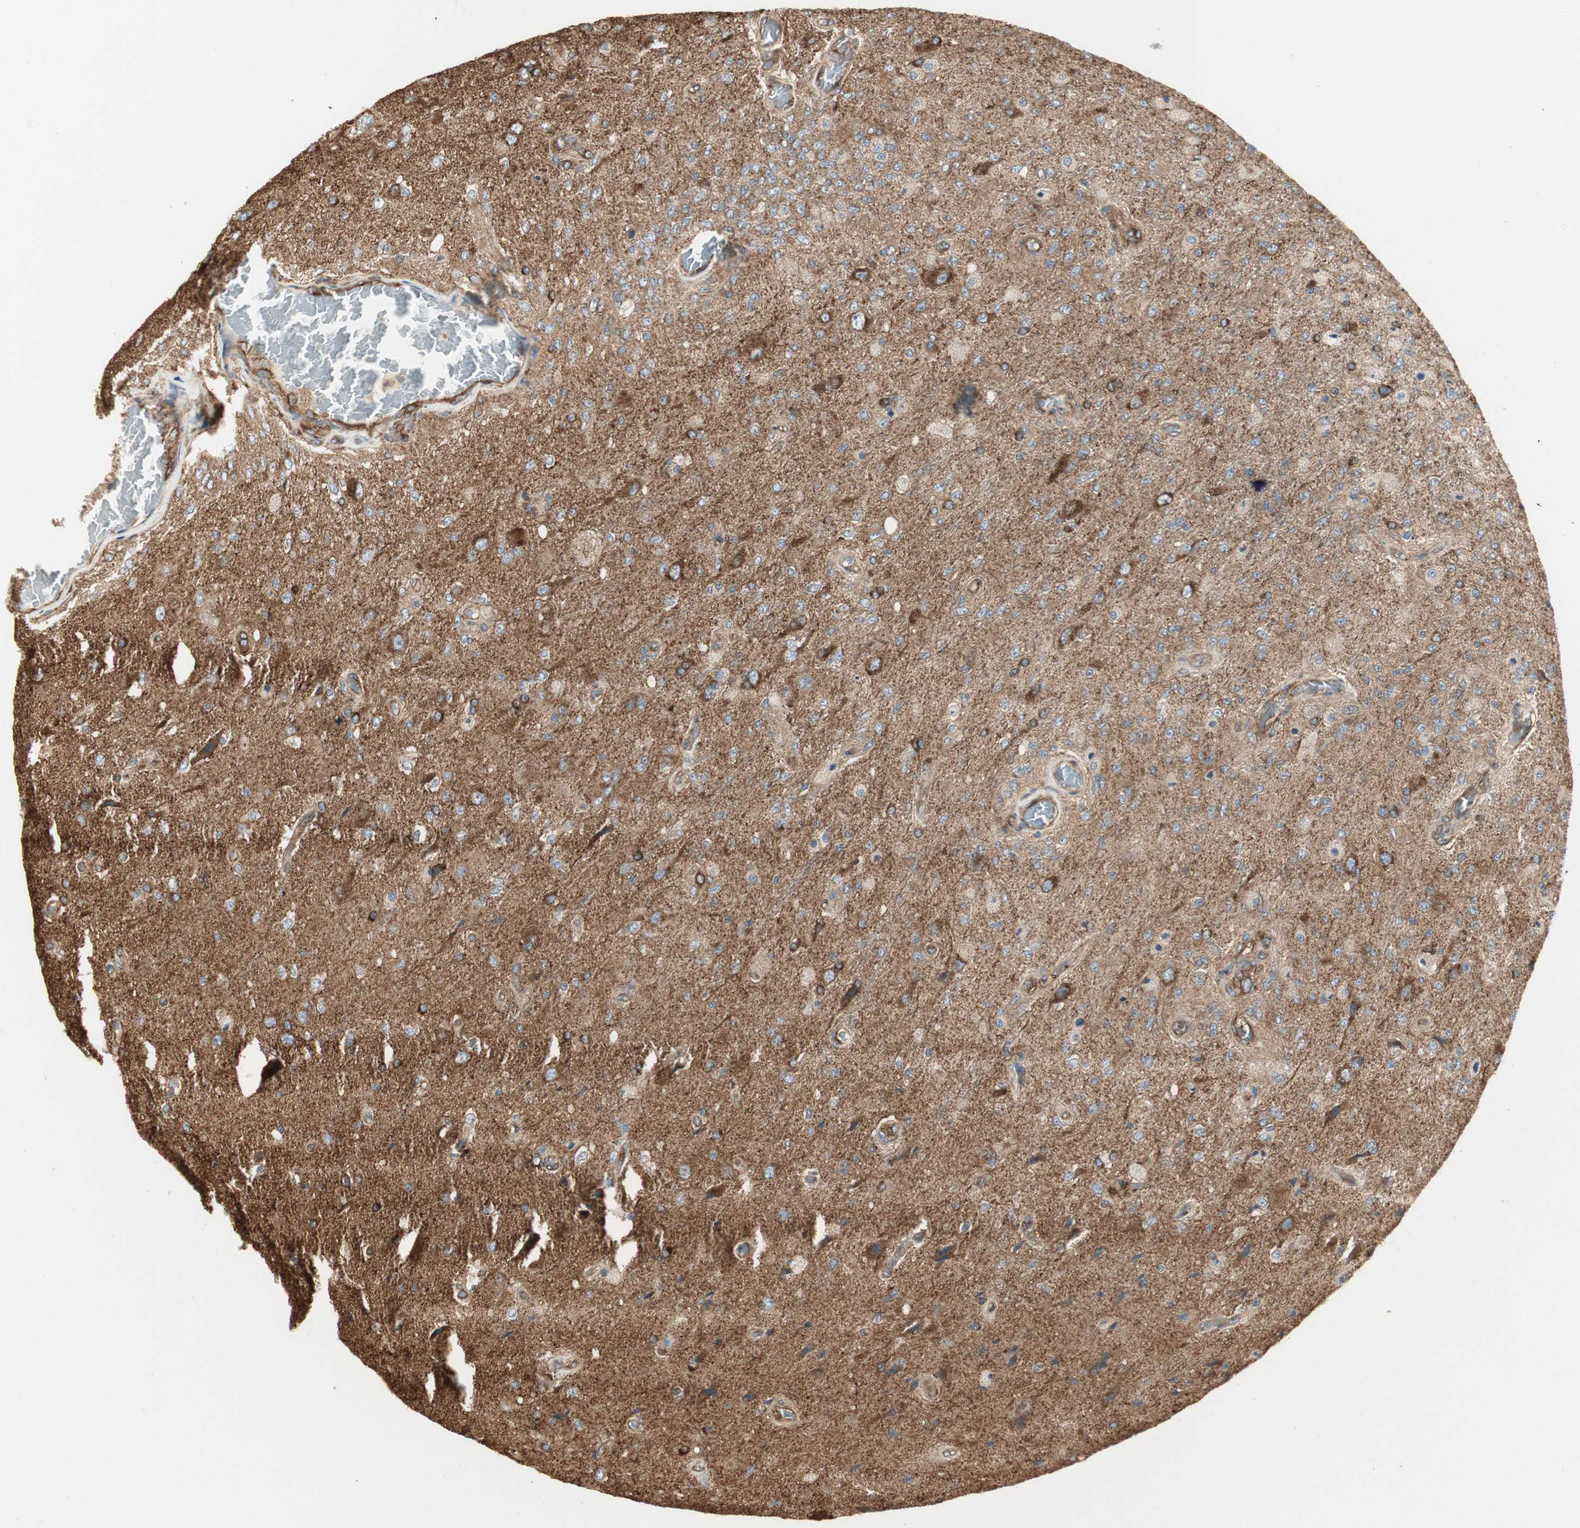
{"staining": {"intensity": "moderate", "quantity": ">75%", "location": "cytoplasmic/membranous"}, "tissue": "glioma", "cell_type": "Tumor cells", "image_type": "cancer", "snomed": [{"axis": "morphology", "description": "Normal tissue, NOS"}, {"axis": "morphology", "description": "Glioma, malignant, High grade"}, {"axis": "topography", "description": "Cerebral cortex"}], "caption": "Brown immunohistochemical staining in human malignant glioma (high-grade) reveals moderate cytoplasmic/membranous staining in about >75% of tumor cells.", "gene": "H6PD", "patient": {"sex": "male", "age": 77}}